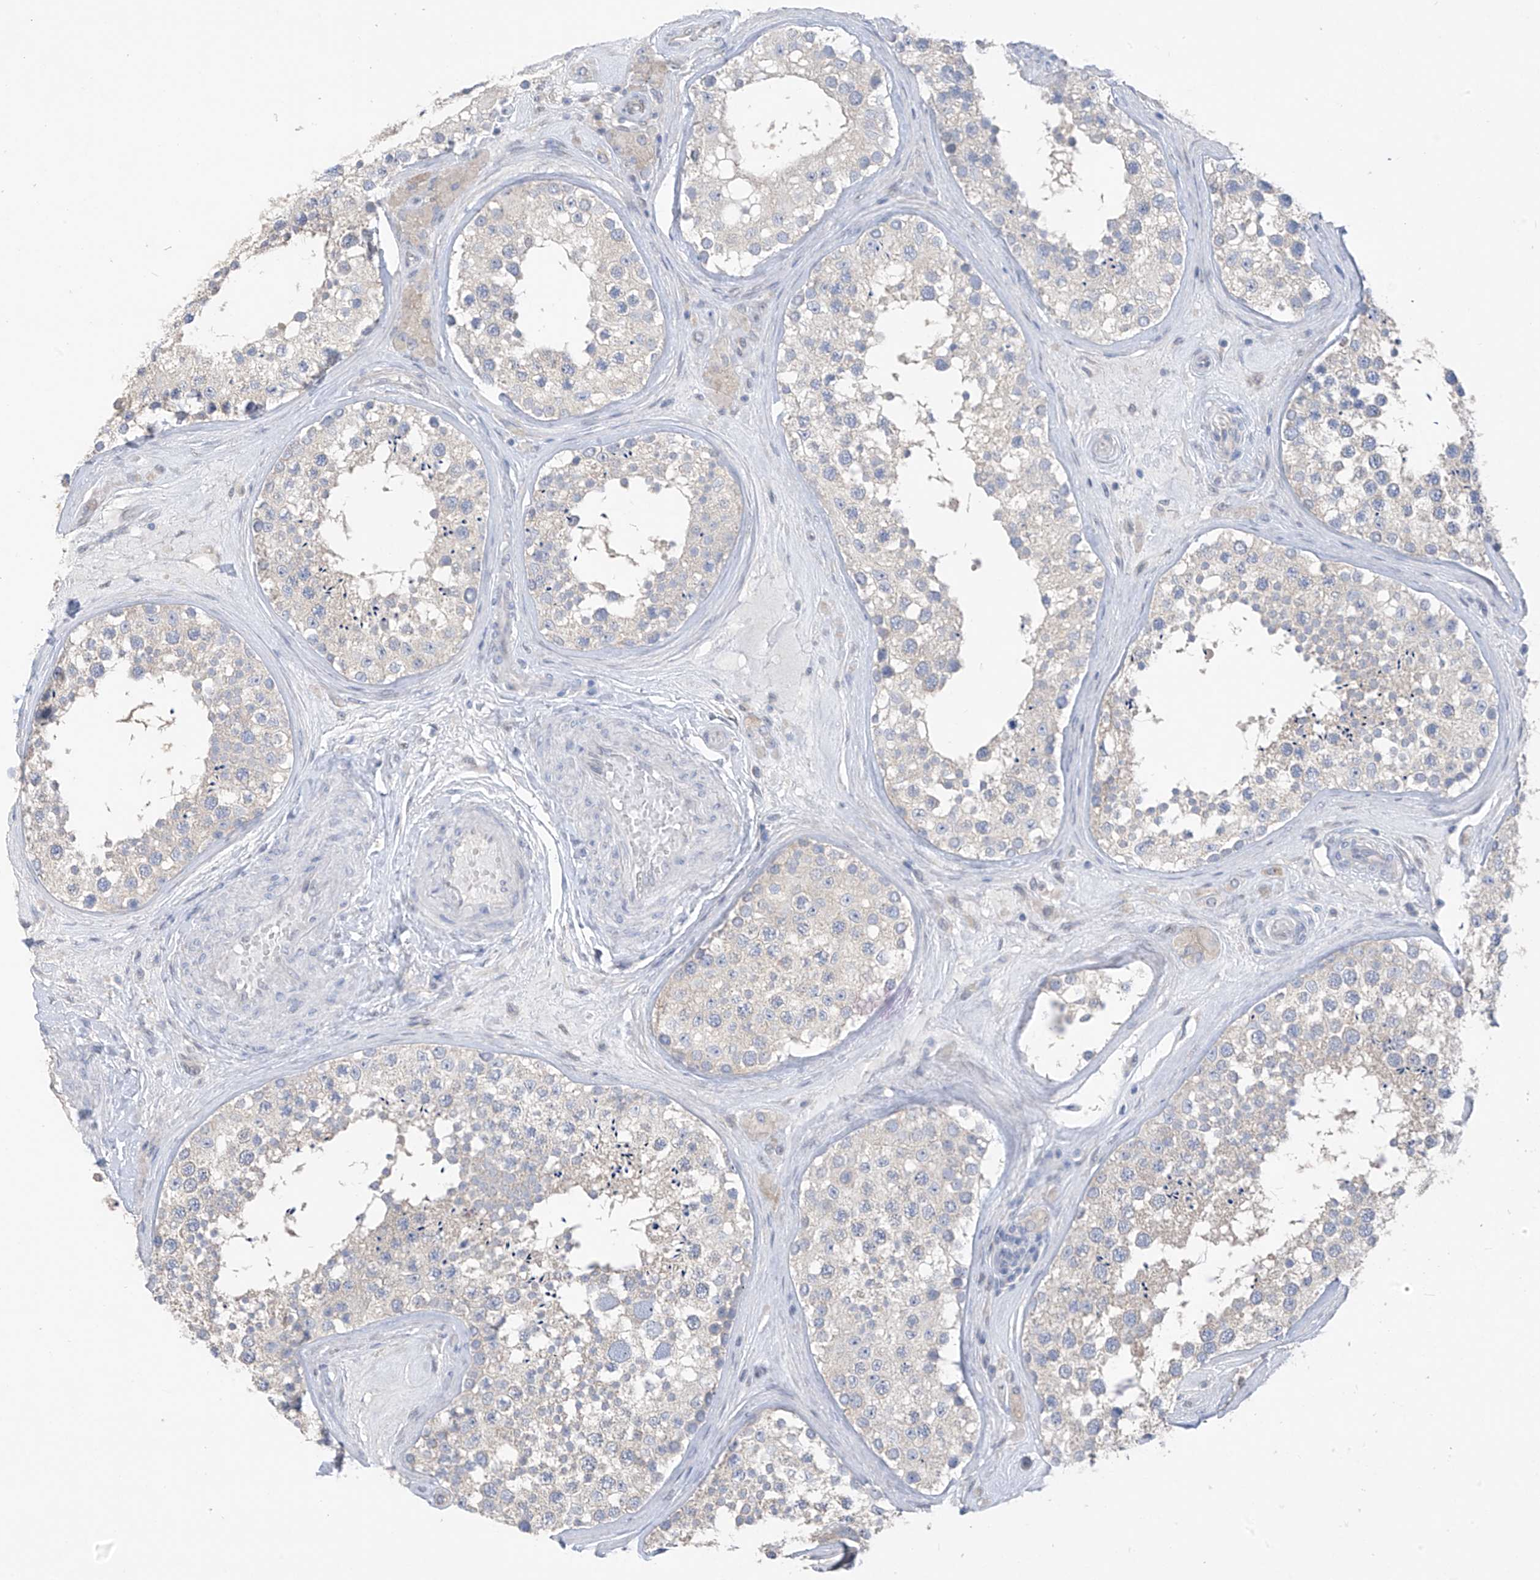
{"staining": {"intensity": "negative", "quantity": "none", "location": "none"}, "tissue": "testis", "cell_type": "Cells in seminiferous ducts", "image_type": "normal", "snomed": [{"axis": "morphology", "description": "Normal tissue, NOS"}, {"axis": "topography", "description": "Testis"}], "caption": "Immunohistochemistry photomicrograph of normal testis: testis stained with DAB (3,3'-diaminobenzidine) displays no significant protein staining in cells in seminiferous ducts.", "gene": "RPL4", "patient": {"sex": "male", "age": 46}}